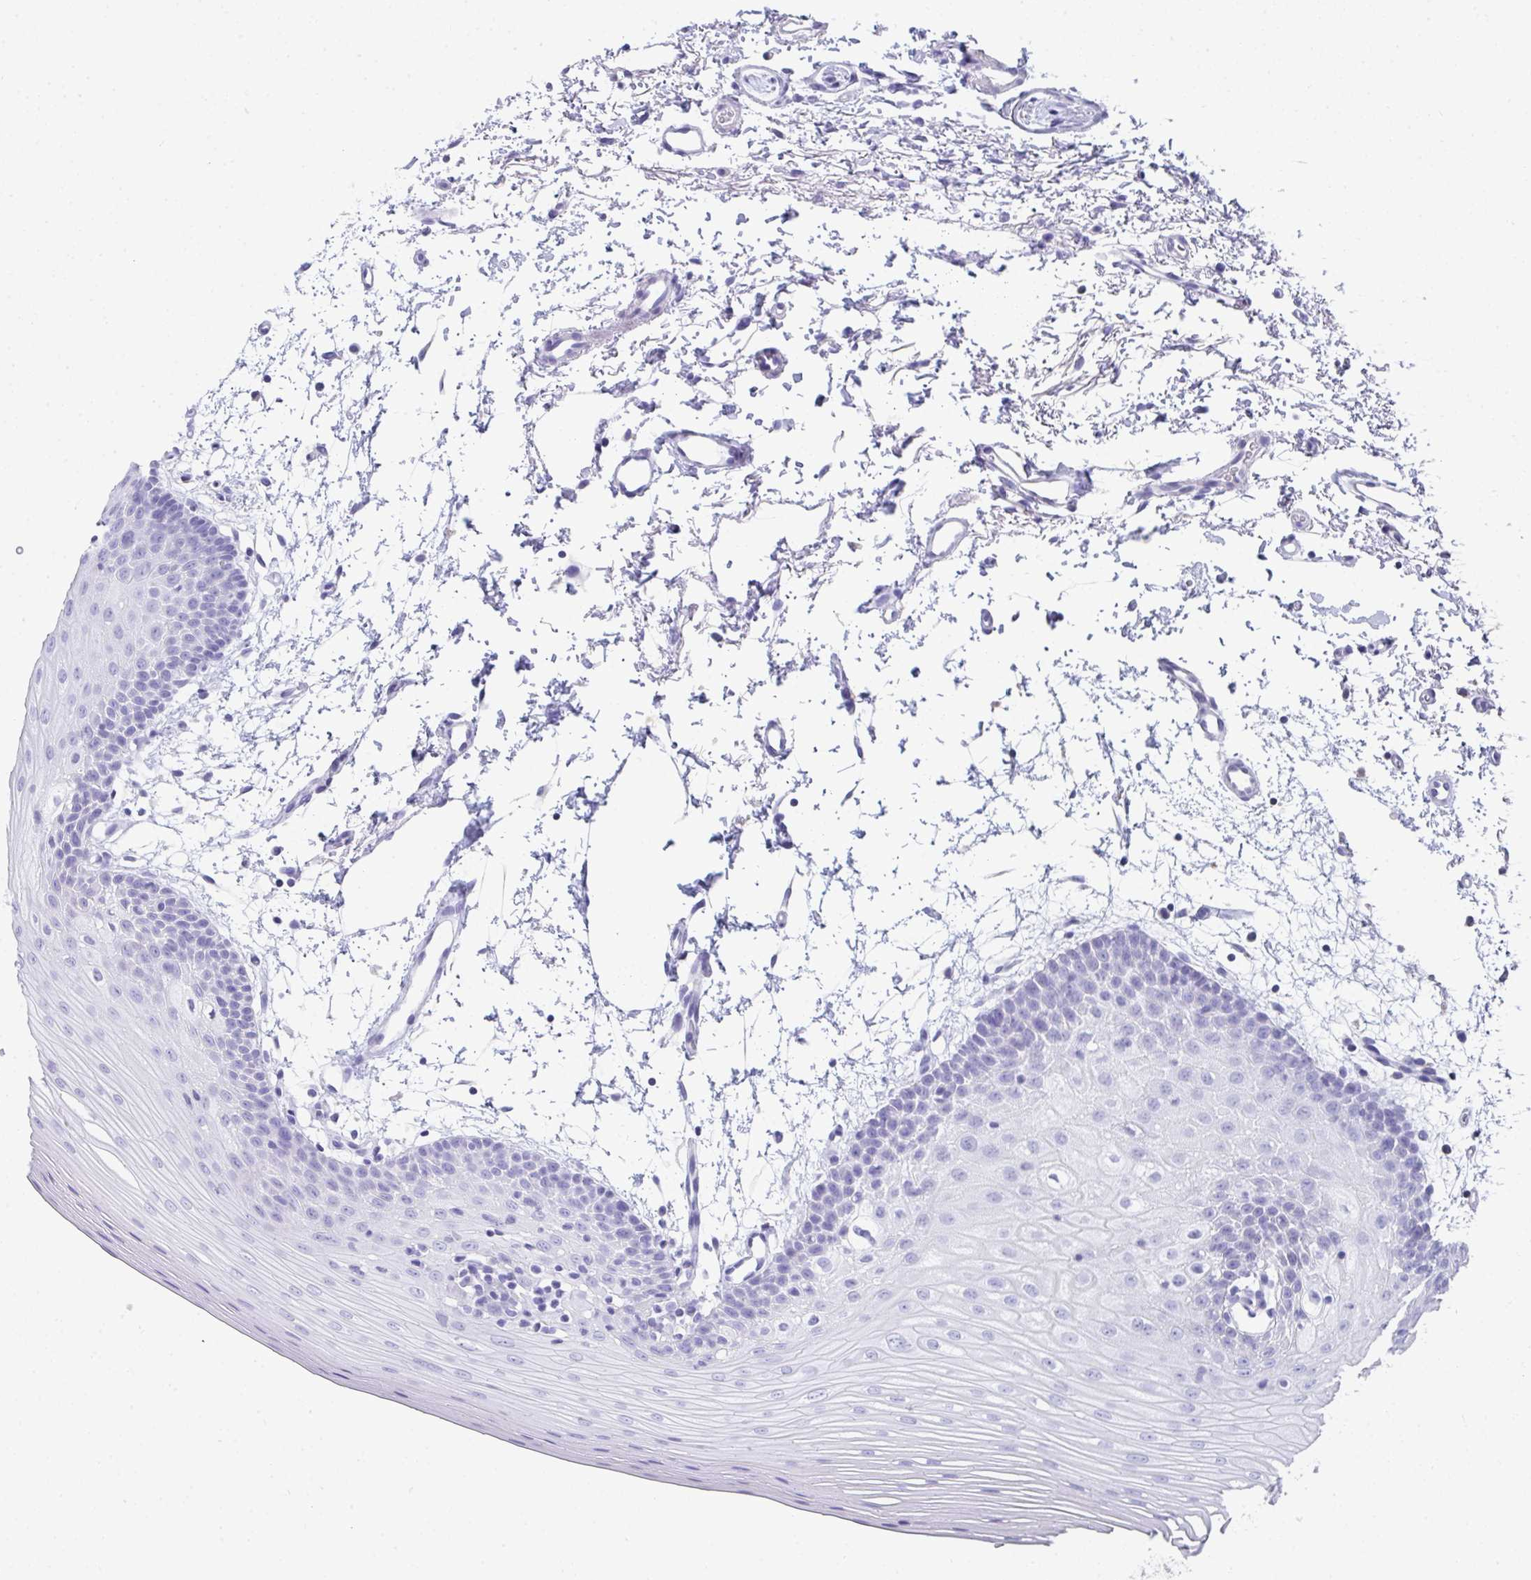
{"staining": {"intensity": "negative", "quantity": "none", "location": "none"}, "tissue": "oral mucosa", "cell_type": "Squamous epithelial cells", "image_type": "normal", "snomed": [{"axis": "morphology", "description": "Normal tissue, NOS"}, {"axis": "topography", "description": "Oral tissue"}], "caption": "The immunohistochemistry (IHC) micrograph has no significant positivity in squamous epithelial cells of oral mucosa.", "gene": "RLF", "patient": {"sex": "female", "age": 81}}